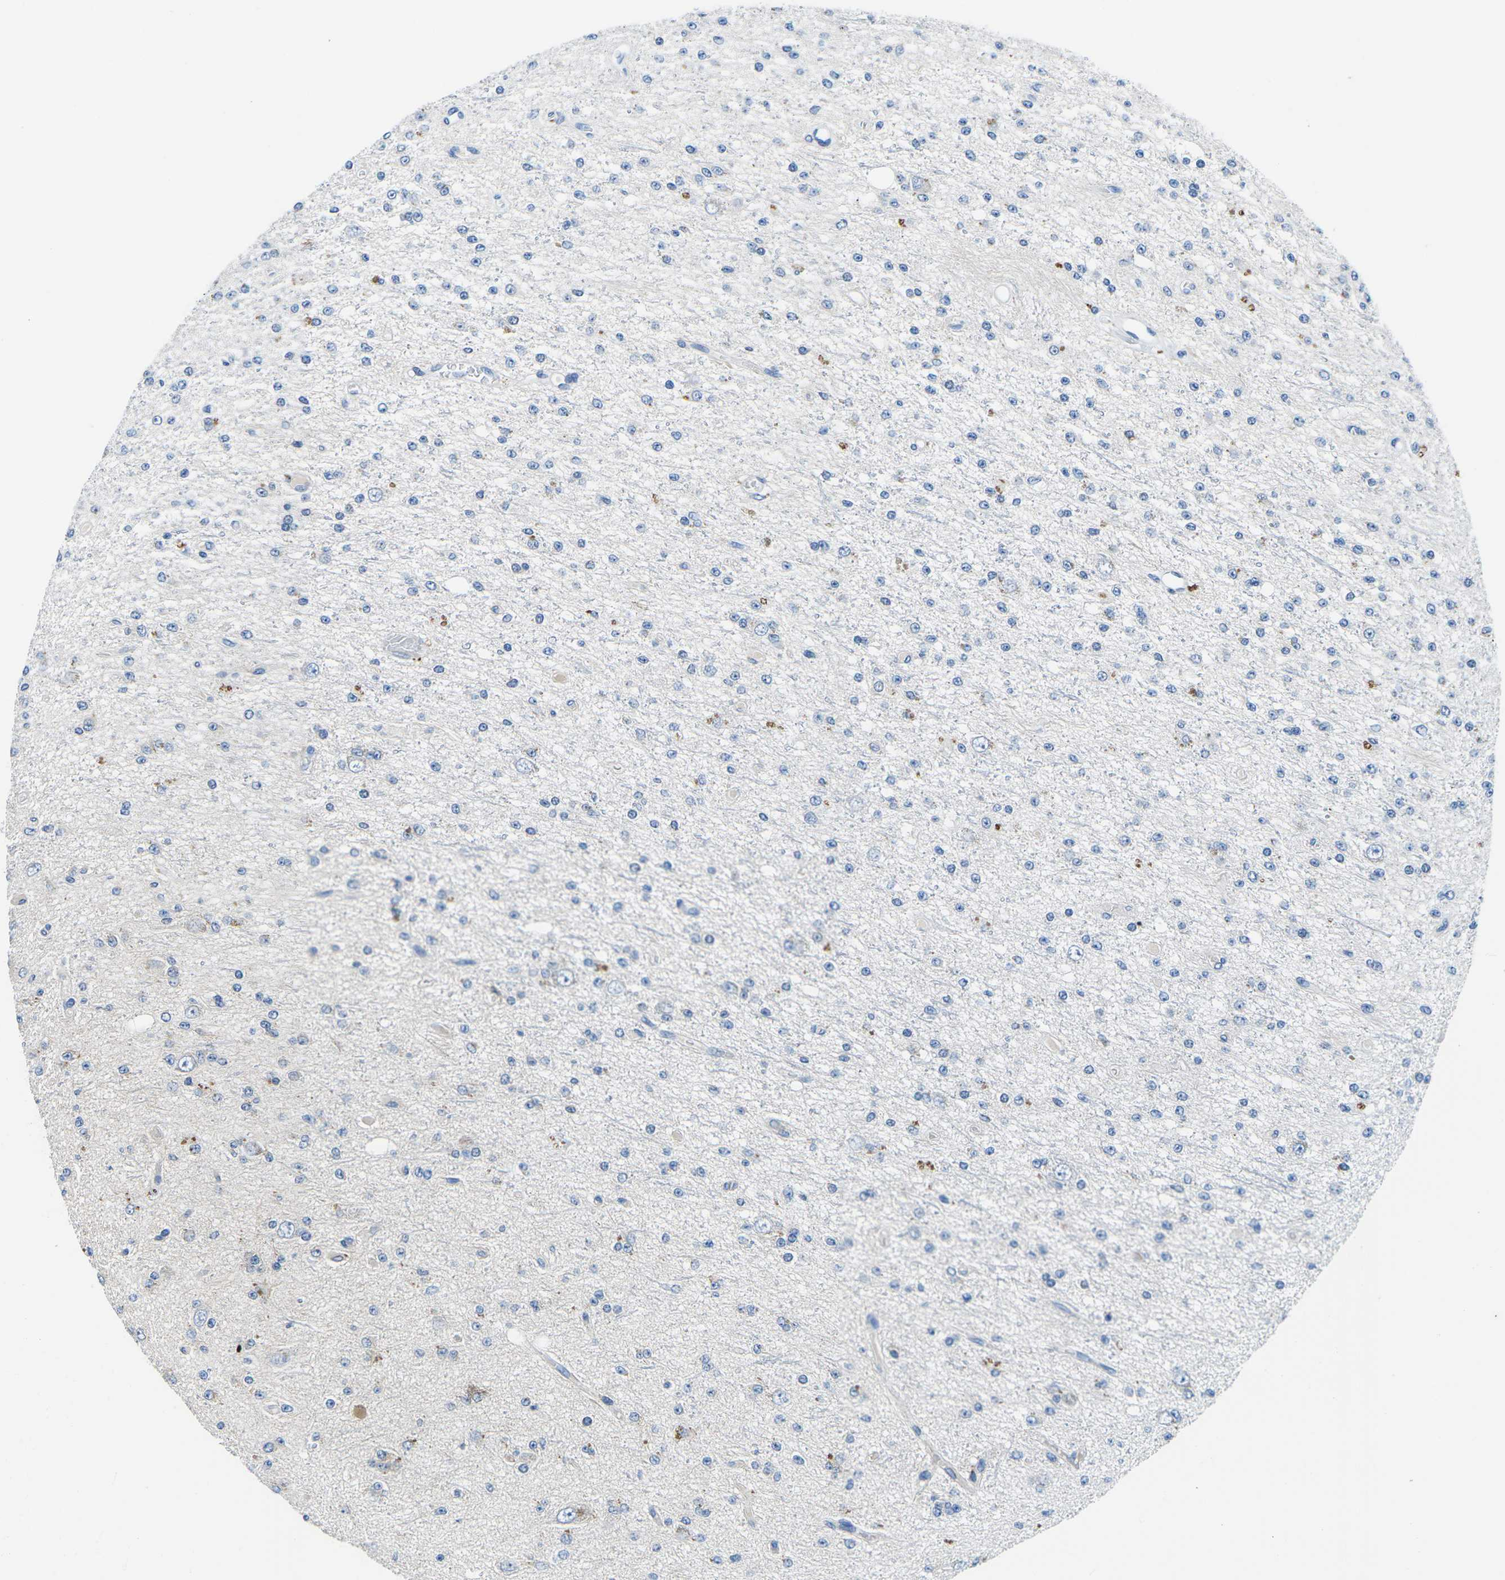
{"staining": {"intensity": "negative", "quantity": "none", "location": "none"}, "tissue": "glioma", "cell_type": "Tumor cells", "image_type": "cancer", "snomed": [{"axis": "morphology", "description": "Glioma, malignant, Low grade"}, {"axis": "topography", "description": "Brain"}], "caption": "This is an IHC image of human malignant glioma (low-grade). There is no staining in tumor cells.", "gene": "TM6SF1", "patient": {"sex": "male", "age": 38}}